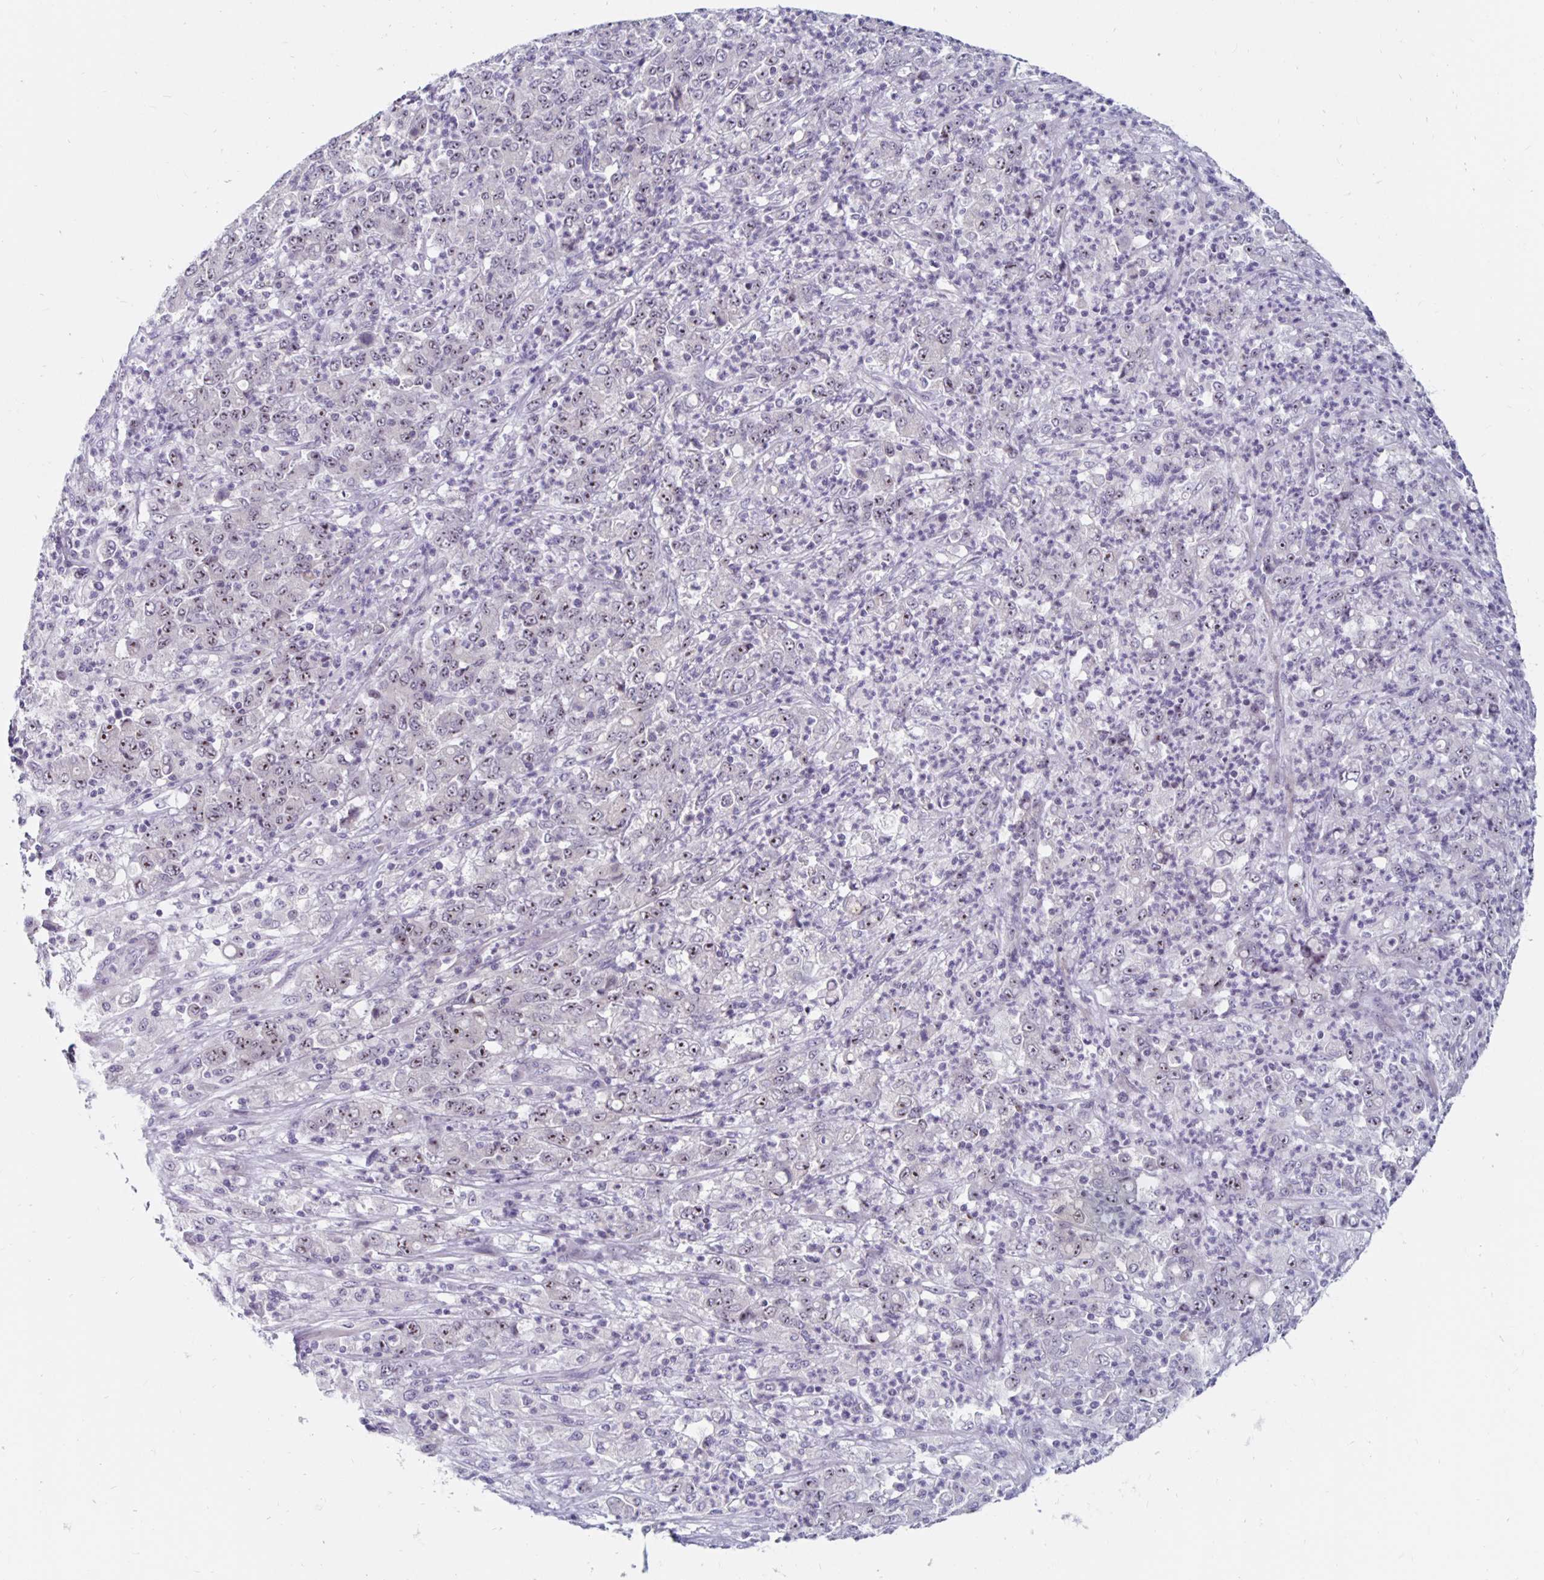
{"staining": {"intensity": "moderate", "quantity": "25%-75%", "location": "nuclear"}, "tissue": "stomach cancer", "cell_type": "Tumor cells", "image_type": "cancer", "snomed": [{"axis": "morphology", "description": "Adenocarcinoma, NOS"}, {"axis": "topography", "description": "Stomach, lower"}], "caption": "Human stomach adenocarcinoma stained for a protein (brown) exhibits moderate nuclear positive expression in about 25%-75% of tumor cells.", "gene": "NUP85", "patient": {"sex": "female", "age": 71}}